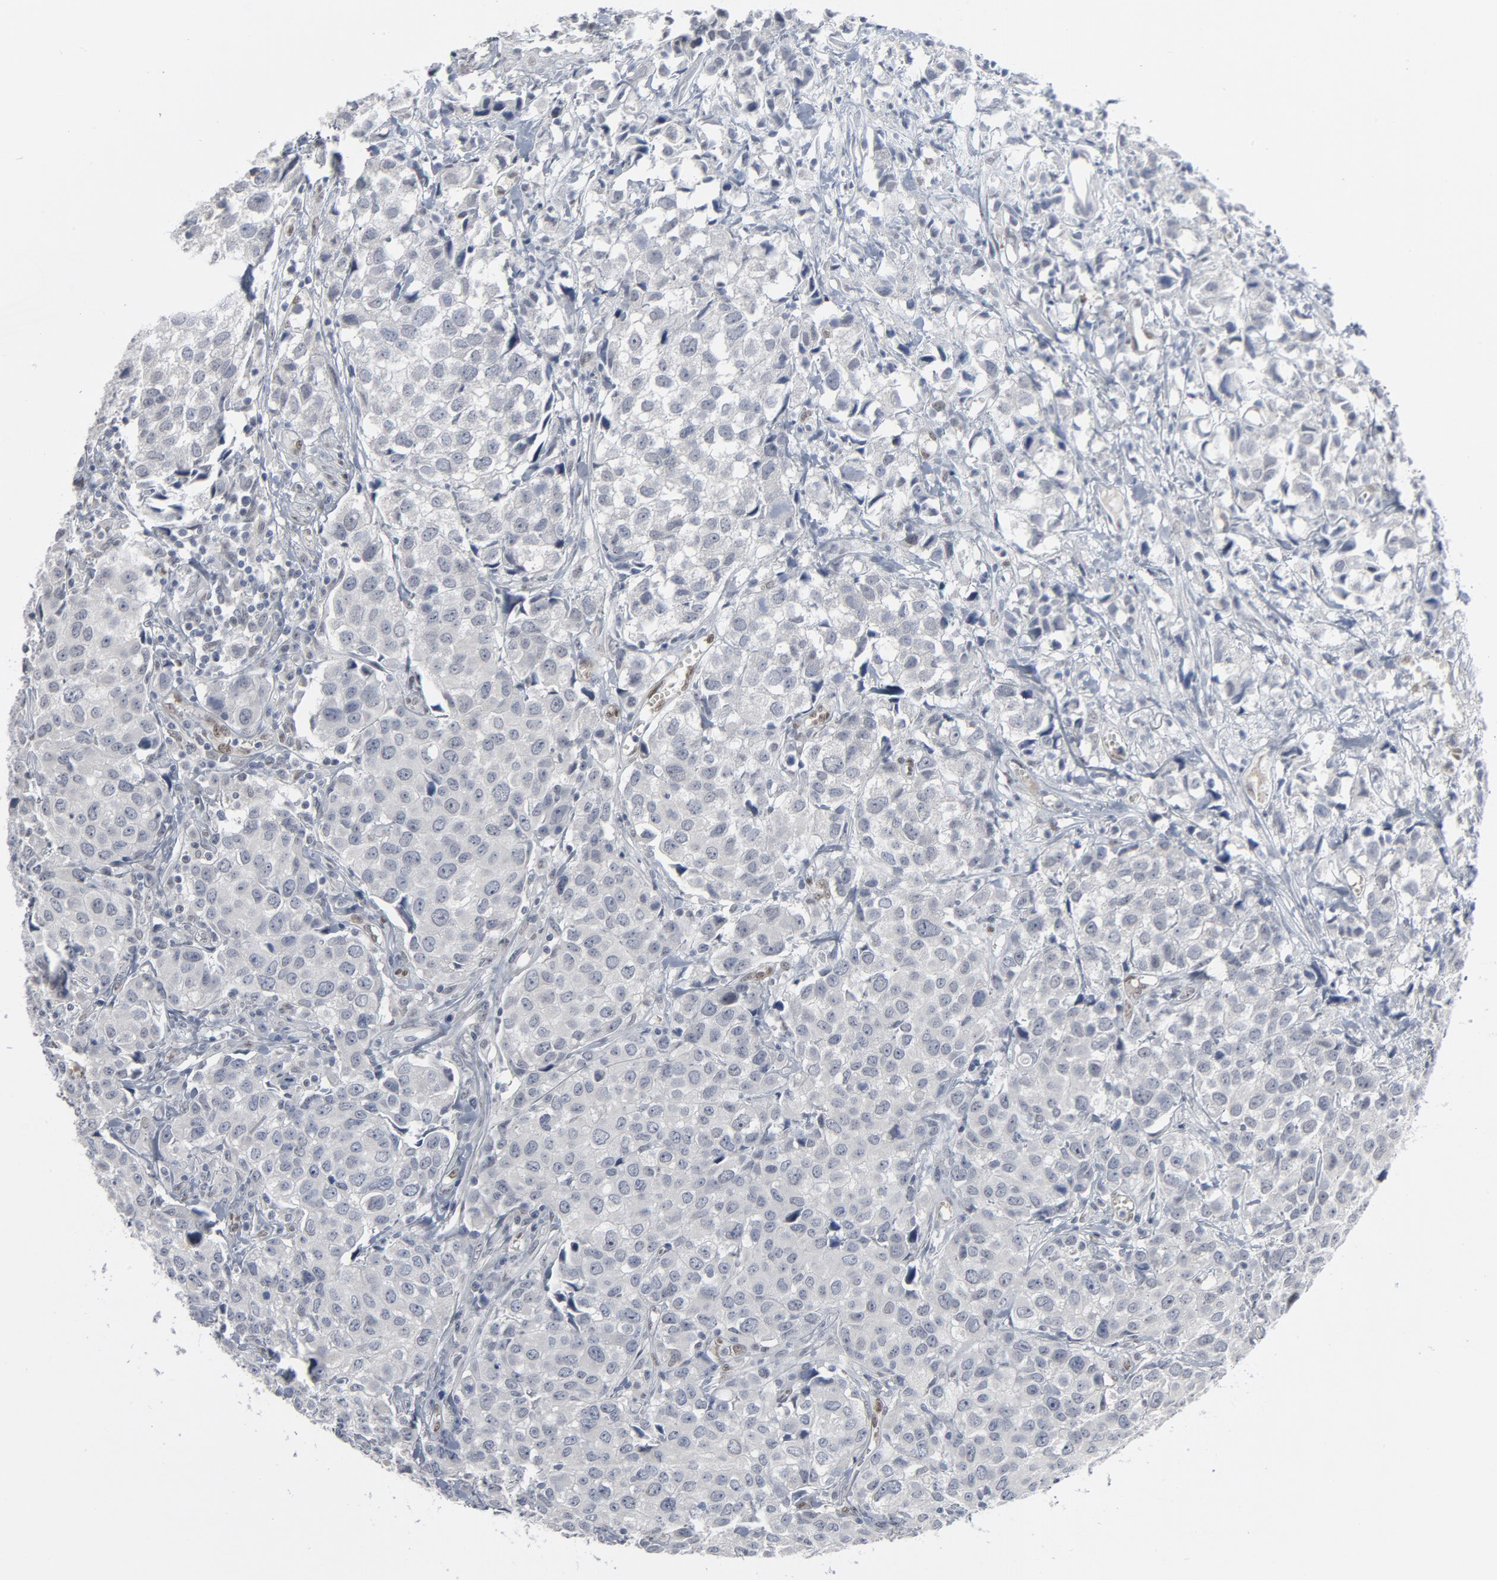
{"staining": {"intensity": "negative", "quantity": "none", "location": "none"}, "tissue": "urothelial cancer", "cell_type": "Tumor cells", "image_type": "cancer", "snomed": [{"axis": "morphology", "description": "Urothelial carcinoma, High grade"}, {"axis": "topography", "description": "Urinary bladder"}], "caption": "Immunohistochemistry photomicrograph of human urothelial carcinoma (high-grade) stained for a protein (brown), which reveals no expression in tumor cells. The staining is performed using DAB brown chromogen with nuclei counter-stained in using hematoxylin.", "gene": "ATF7", "patient": {"sex": "female", "age": 75}}